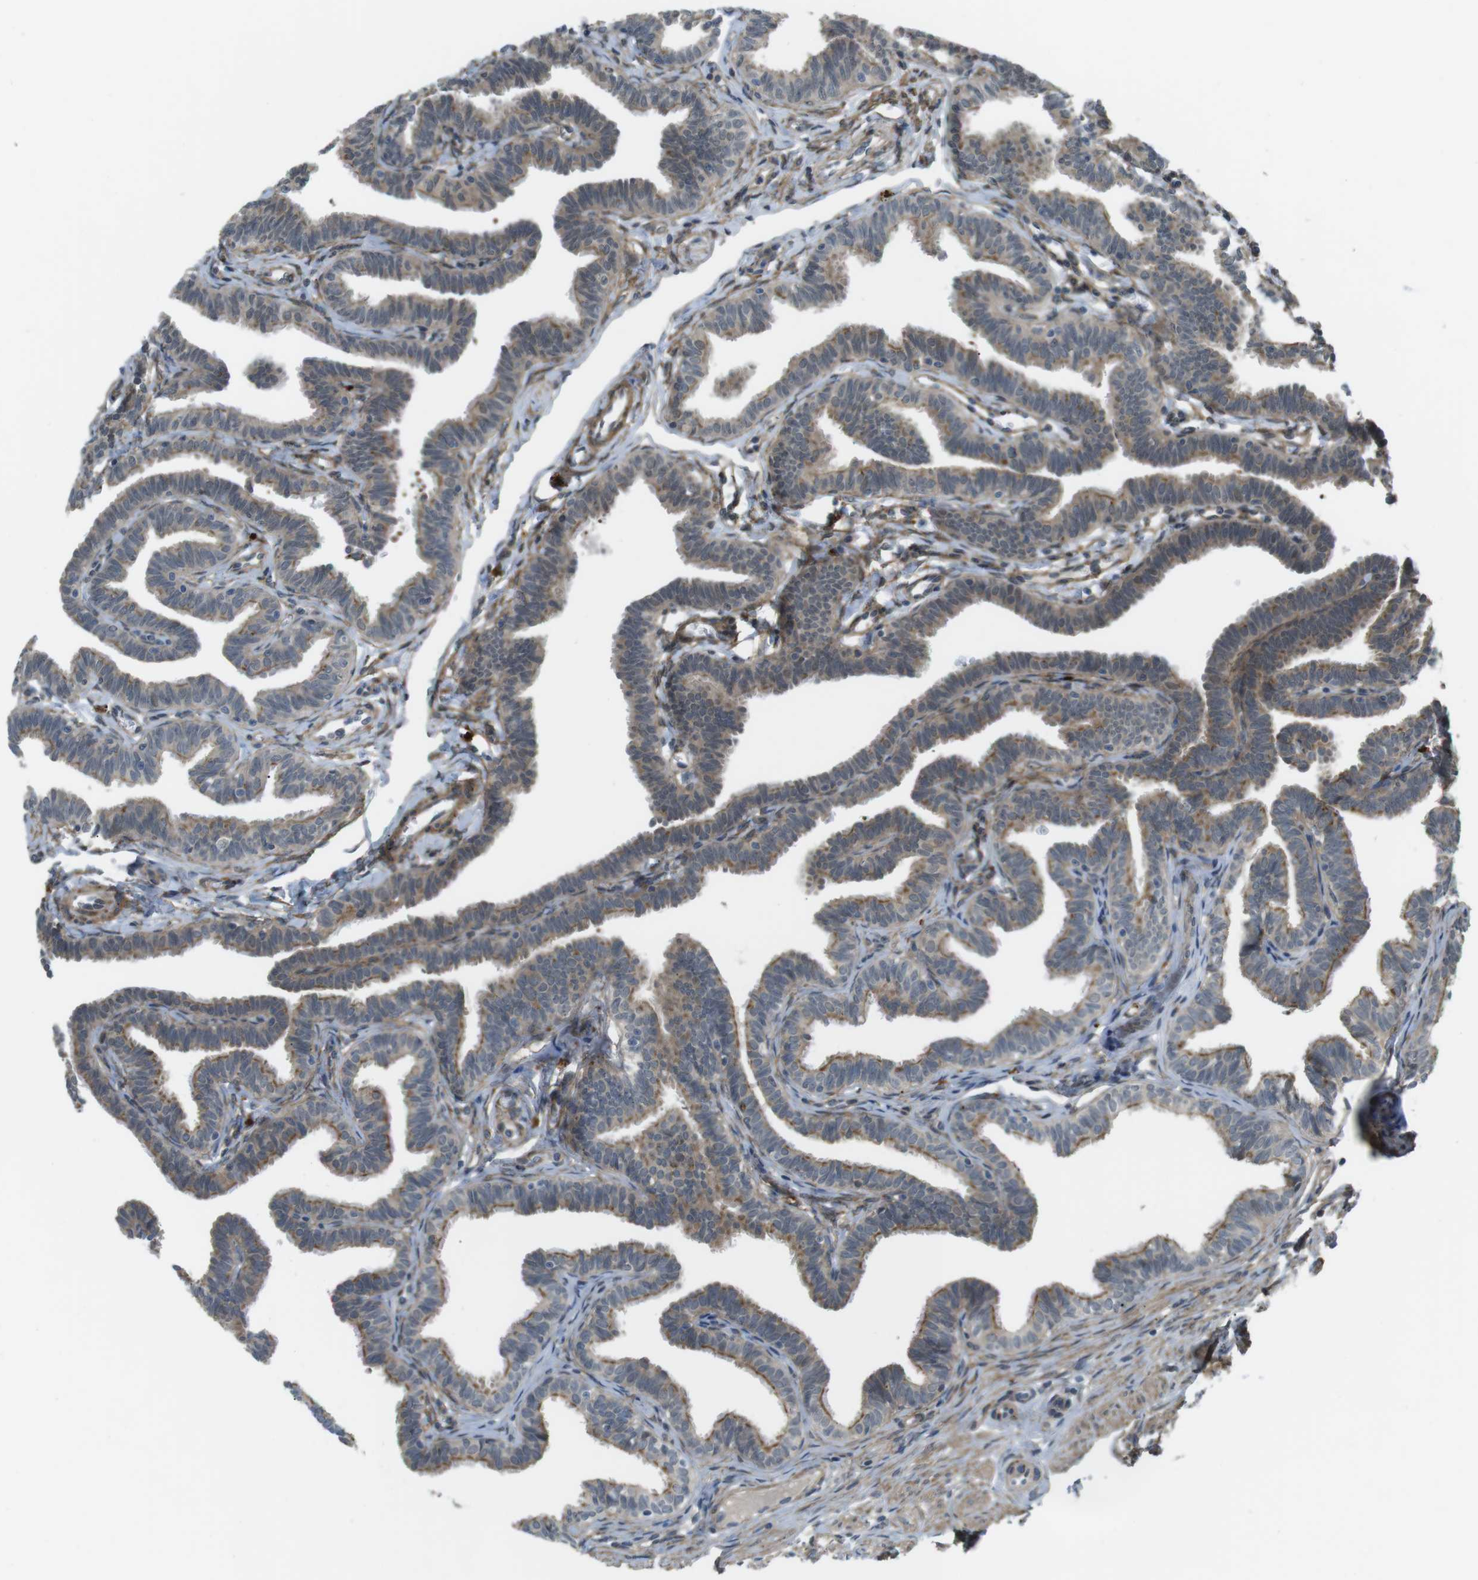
{"staining": {"intensity": "weak", "quantity": "25%-75%", "location": "cytoplasmic/membranous"}, "tissue": "fallopian tube", "cell_type": "Glandular cells", "image_type": "normal", "snomed": [{"axis": "morphology", "description": "Normal tissue, NOS"}, {"axis": "topography", "description": "Fallopian tube"}, {"axis": "topography", "description": "Ovary"}], "caption": "An immunohistochemistry (IHC) micrograph of benign tissue is shown. Protein staining in brown highlights weak cytoplasmic/membranous positivity in fallopian tube within glandular cells. Nuclei are stained in blue.", "gene": "KANK2", "patient": {"sex": "female", "age": 23}}